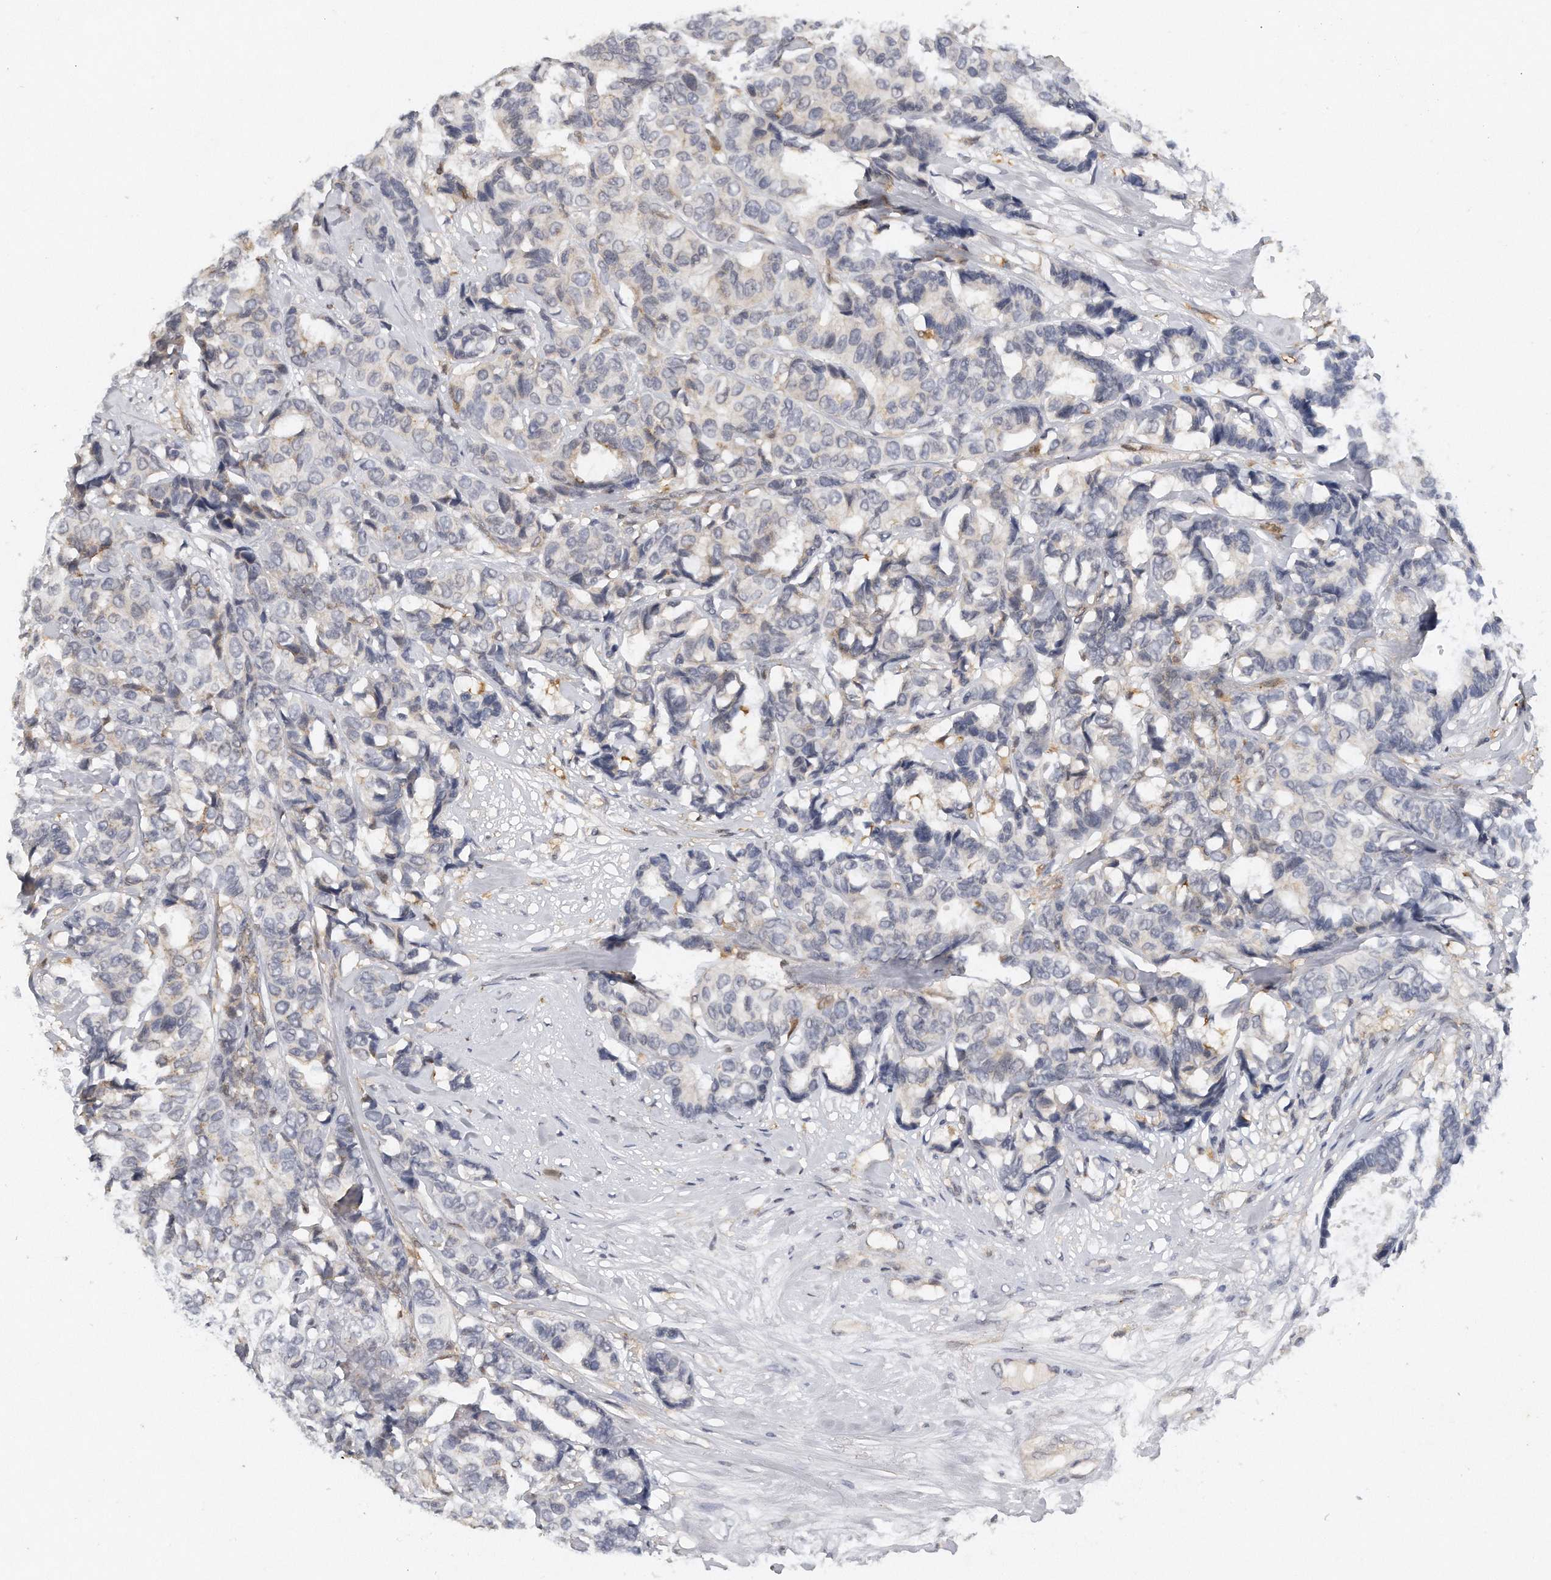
{"staining": {"intensity": "negative", "quantity": "none", "location": "none"}, "tissue": "breast cancer", "cell_type": "Tumor cells", "image_type": "cancer", "snomed": [{"axis": "morphology", "description": "Duct carcinoma"}, {"axis": "topography", "description": "Breast"}], "caption": "Immunohistochemical staining of human intraductal carcinoma (breast) exhibits no significant staining in tumor cells.", "gene": "CAMK1", "patient": {"sex": "female", "age": 87}}